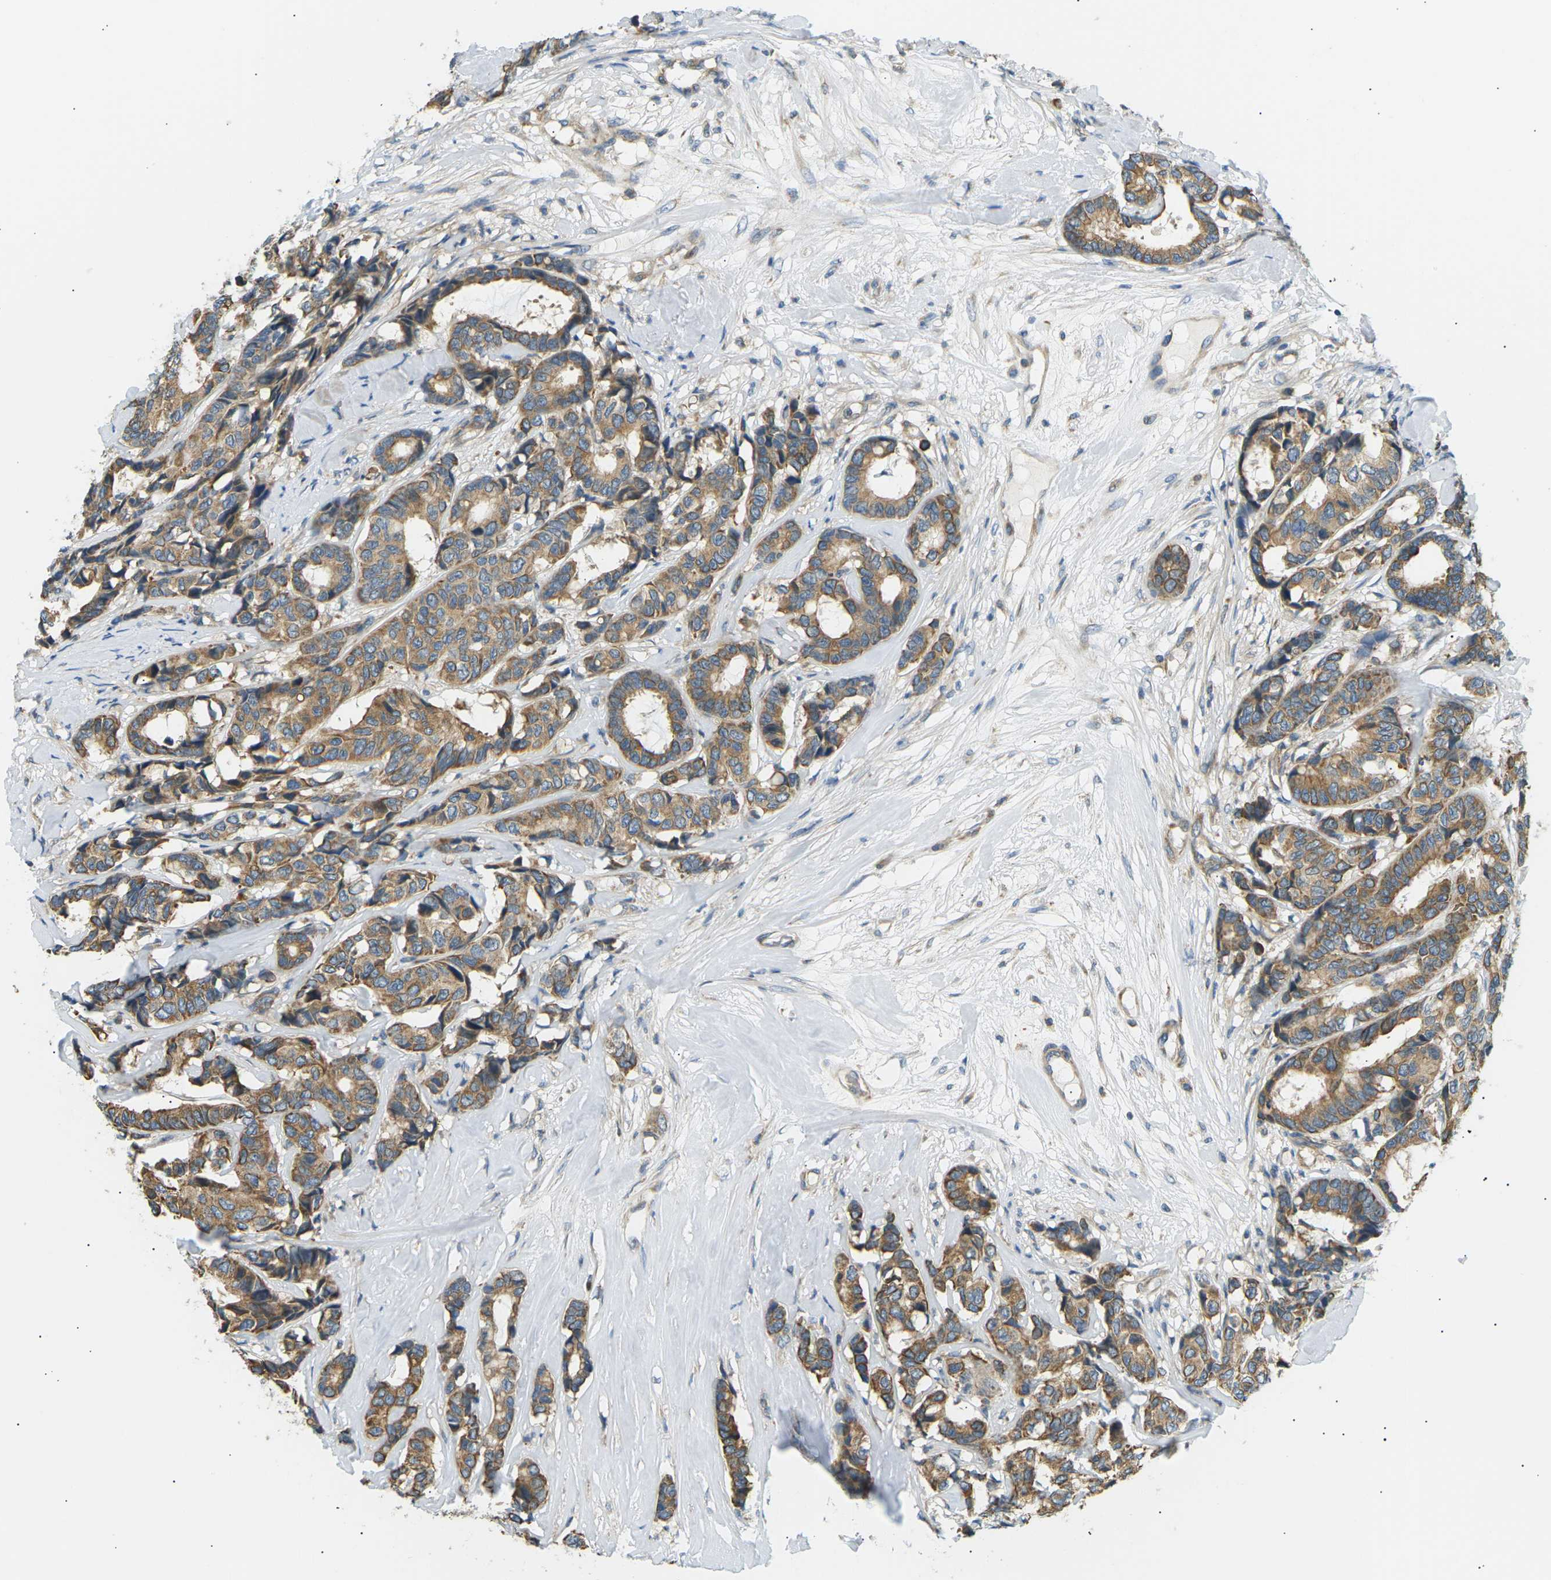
{"staining": {"intensity": "moderate", "quantity": ">75%", "location": "cytoplasmic/membranous"}, "tissue": "breast cancer", "cell_type": "Tumor cells", "image_type": "cancer", "snomed": [{"axis": "morphology", "description": "Duct carcinoma"}, {"axis": "topography", "description": "Breast"}], "caption": "IHC of breast cancer shows medium levels of moderate cytoplasmic/membranous expression in approximately >75% of tumor cells.", "gene": "TBC1D8", "patient": {"sex": "female", "age": 87}}